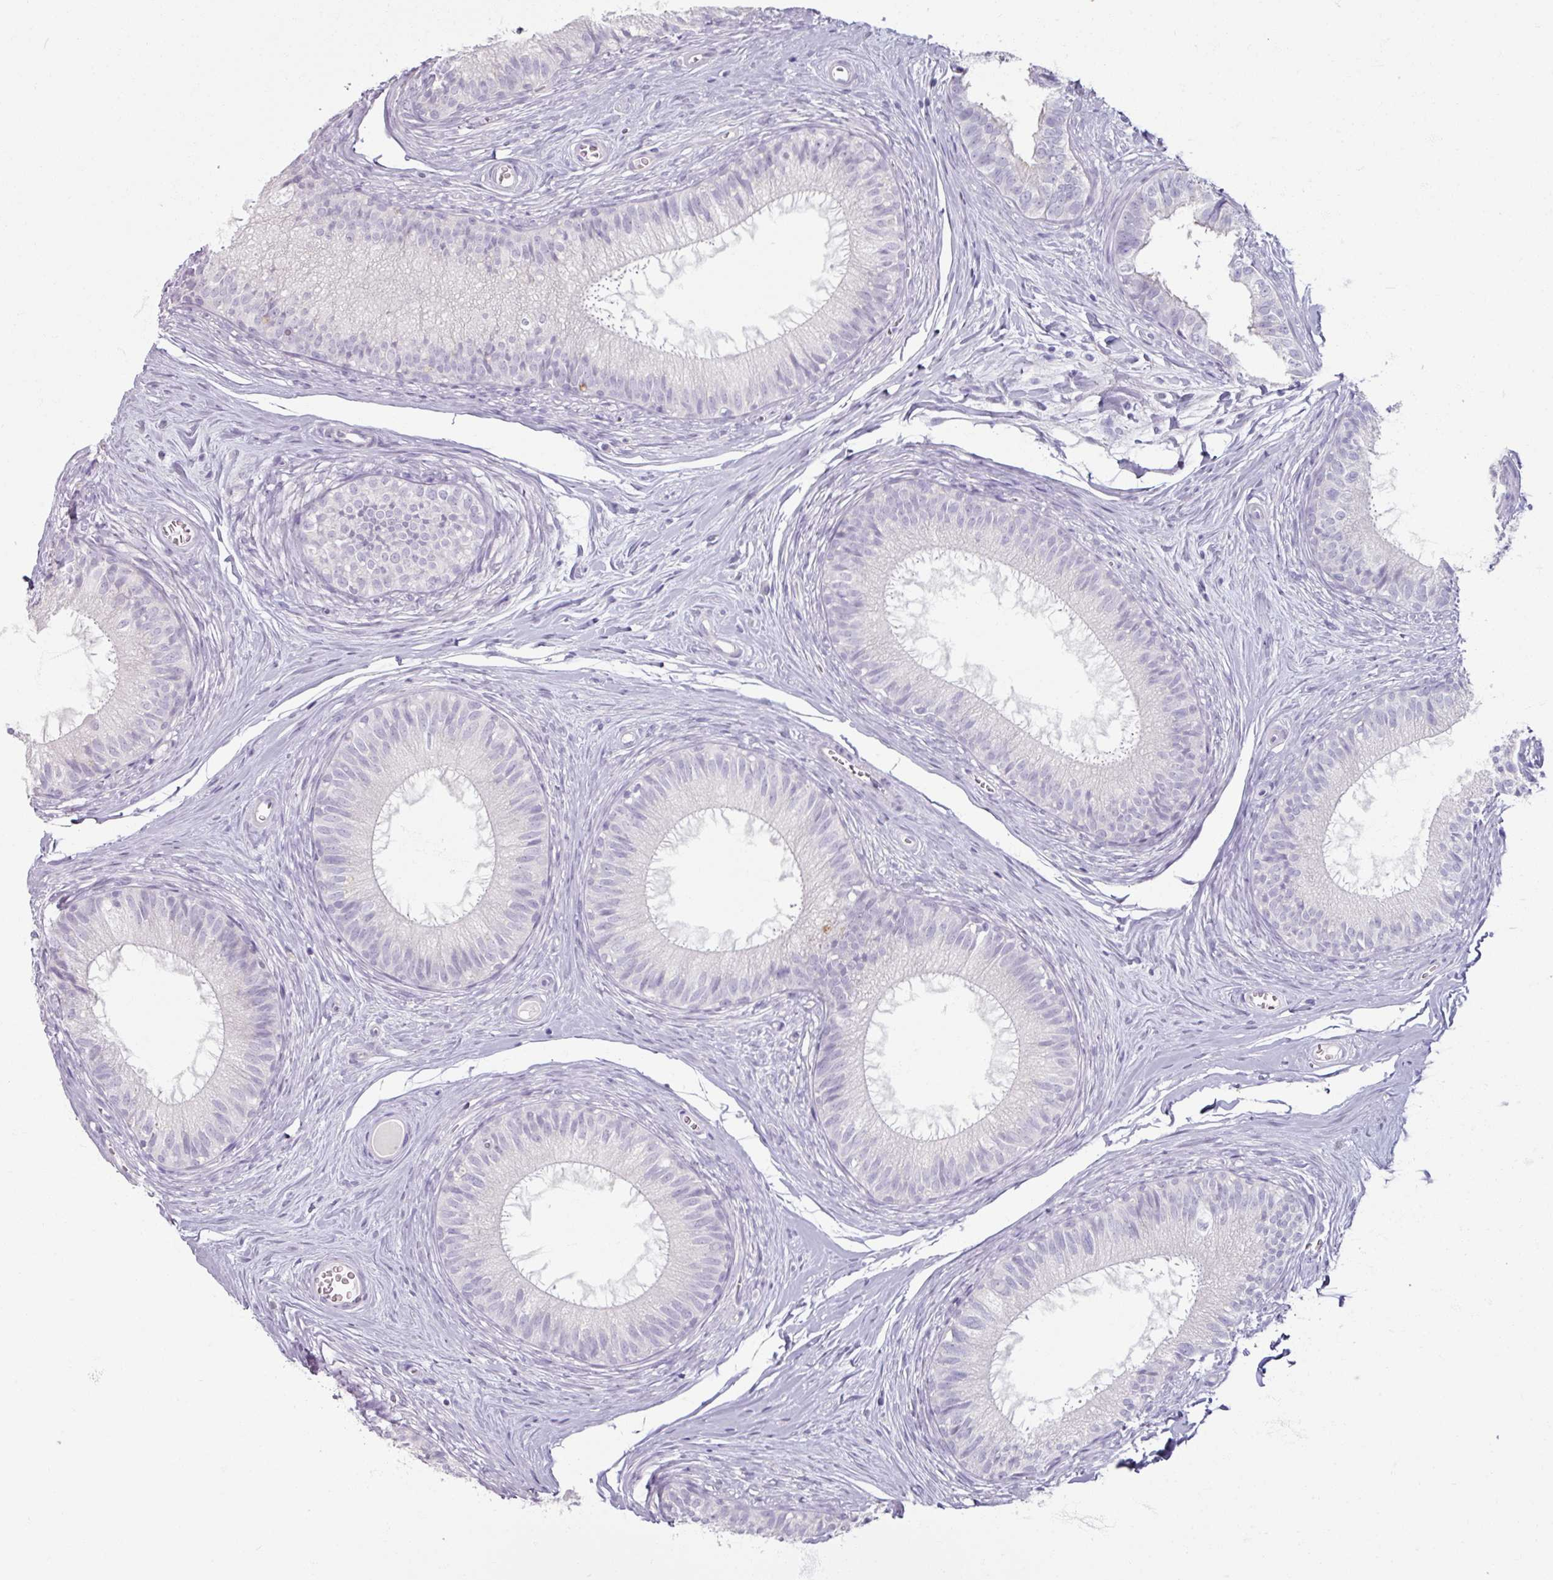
{"staining": {"intensity": "negative", "quantity": "none", "location": "none"}, "tissue": "epididymis", "cell_type": "Glandular cells", "image_type": "normal", "snomed": [{"axis": "morphology", "description": "Normal tissue, NOS"}, {"axis": "topography", "description": "Epididymis"}], "caption": "Glandular cells show no significant positivity in unremarkable epididymis. (DAB (3,3'-diaminobenzidine) immunohistochemistry with hematoxylin counter stain).", "gene": "SLC27A5", "patient": {"sex": "male", "age": 25}}